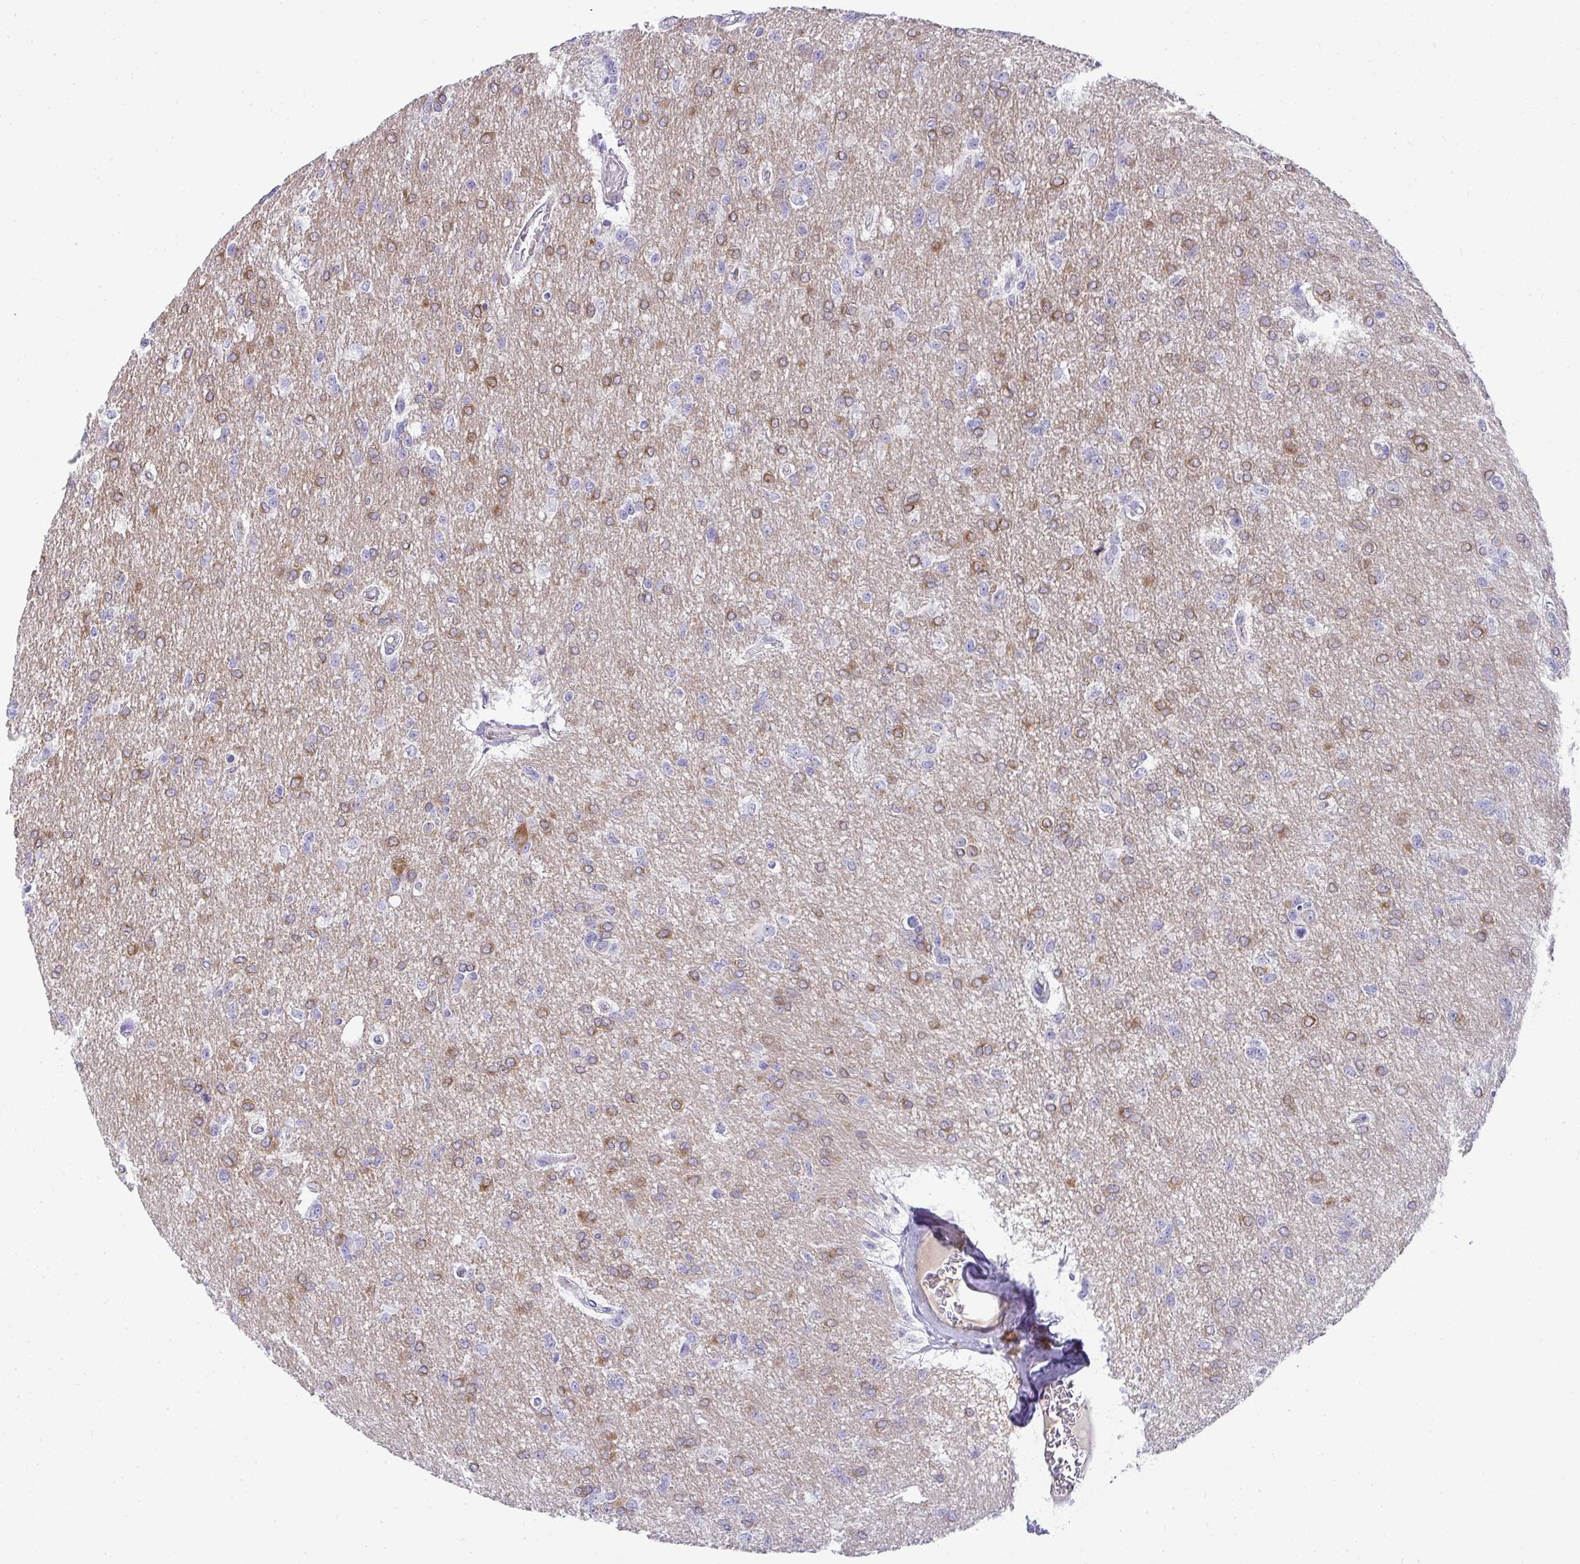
{"staining": {"intensity": "moderate", "quantity": ">75%", "location": "cytoplasmic/membranous"}, "tissue": "glioma", "cell_type": "Tumor cells", "image_type": "cancer", "snomed": [{"axis": "morphology", "description": "Glioma, malignant, Low grade"}, {"axis": "topography", "description": "Brain"}], "caption": "Human malignant low-grade glioma stained for a protein (brown) demonstrates moderate cytoplasmic/membranous positive staining in about >75% of tumor cells.", "gene": "AK5", "patient": {"sex": "male", "age": 26}}